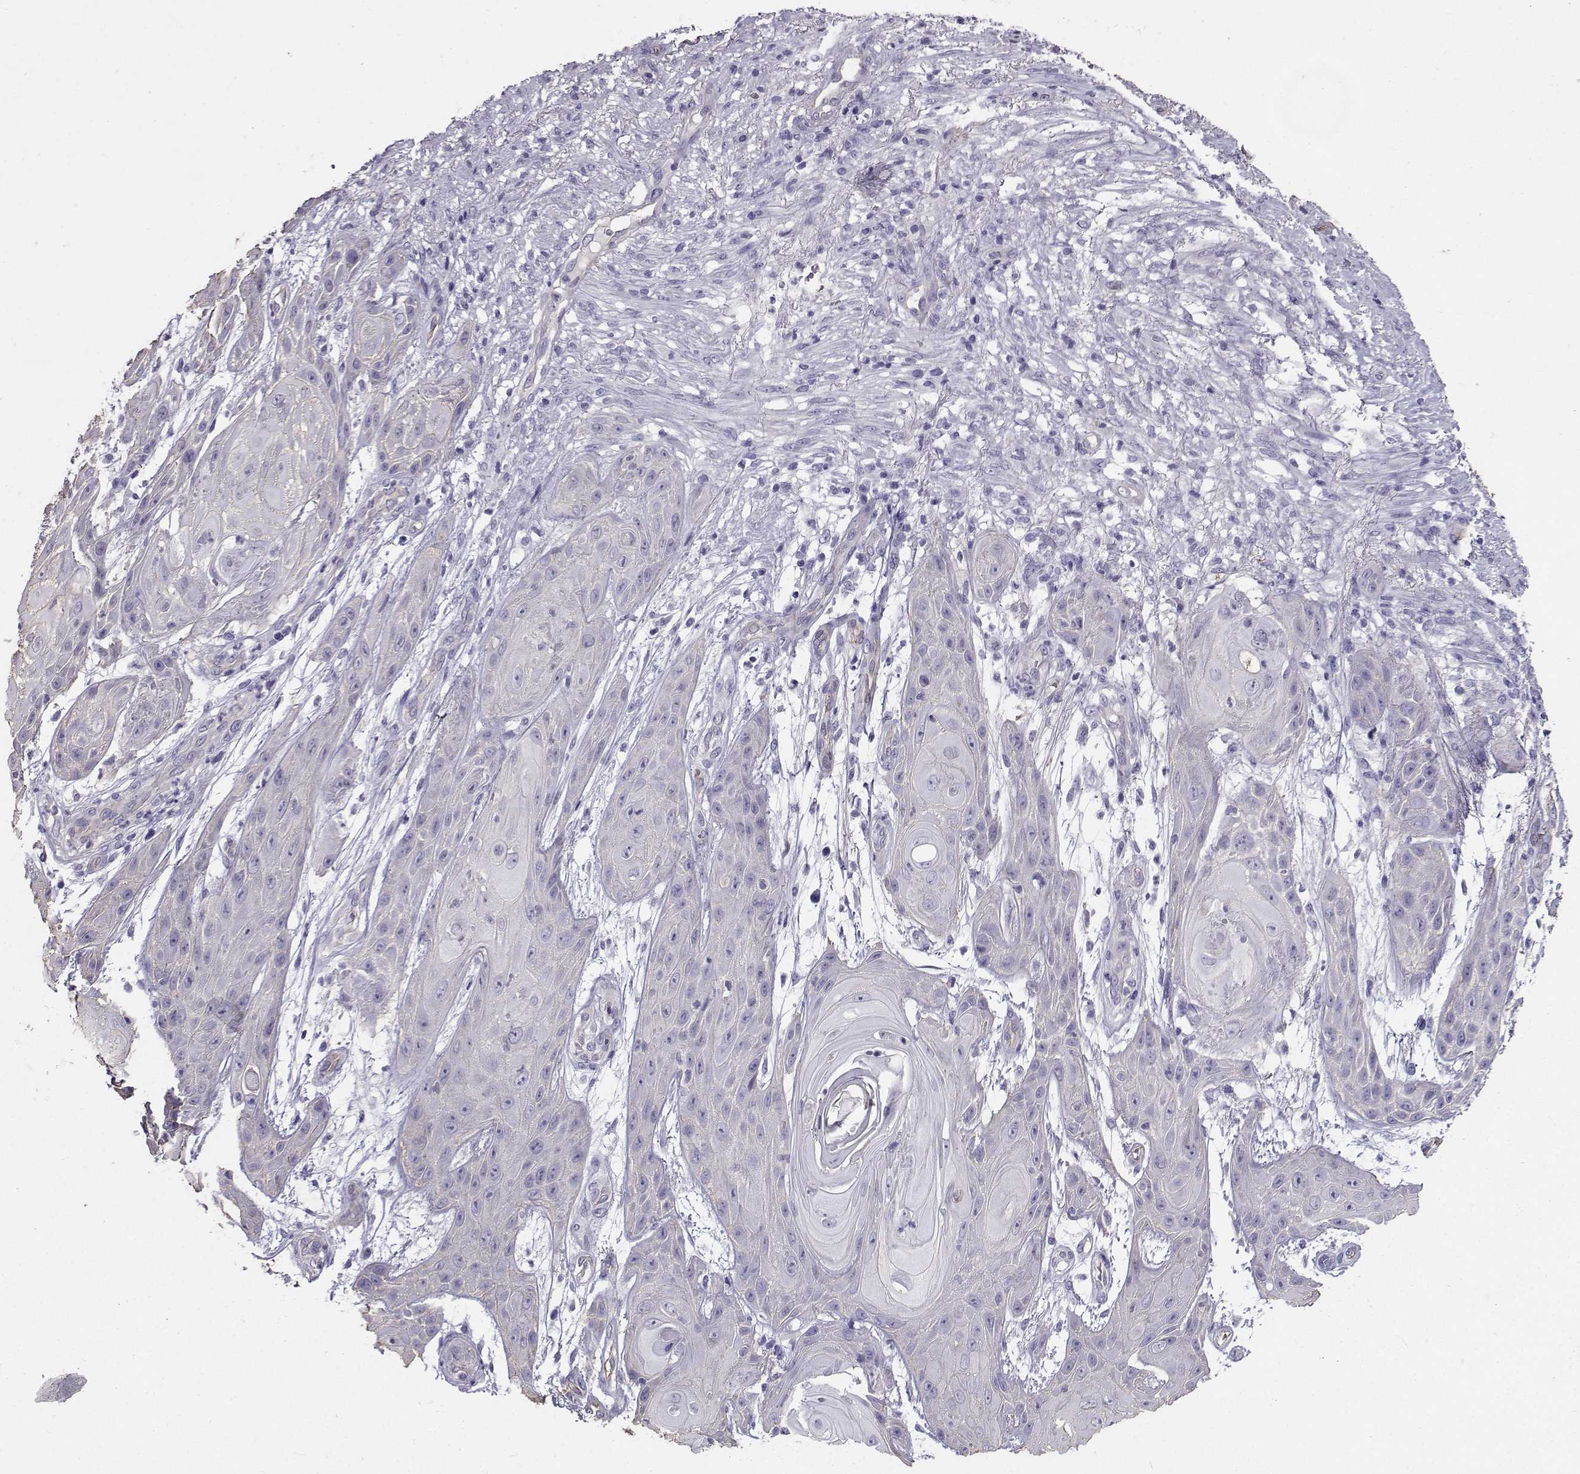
{"staining": {"intensity": "negative", "quantity": "none", "location": "none"}, "tissue": "skin cancer", "cell_type": "Tumor cells", "image_type": "cancer", "snomed": [{"axis": "morphology", "description": "Squamous cell carcinoma, NOS"}, {"axis": "topography", "description": "Skin"}], "caption": "High magnification brightfield microscopy of skin cancer stained with DAB (brown) and counterstained with hematoxylin (blue): tumor cells show no significant positivity. (Immunohistochemistry, brightfield microscopy, high magnification).", "gene": "CLUL1", "patient": {"sex": "male", "age": 62}}